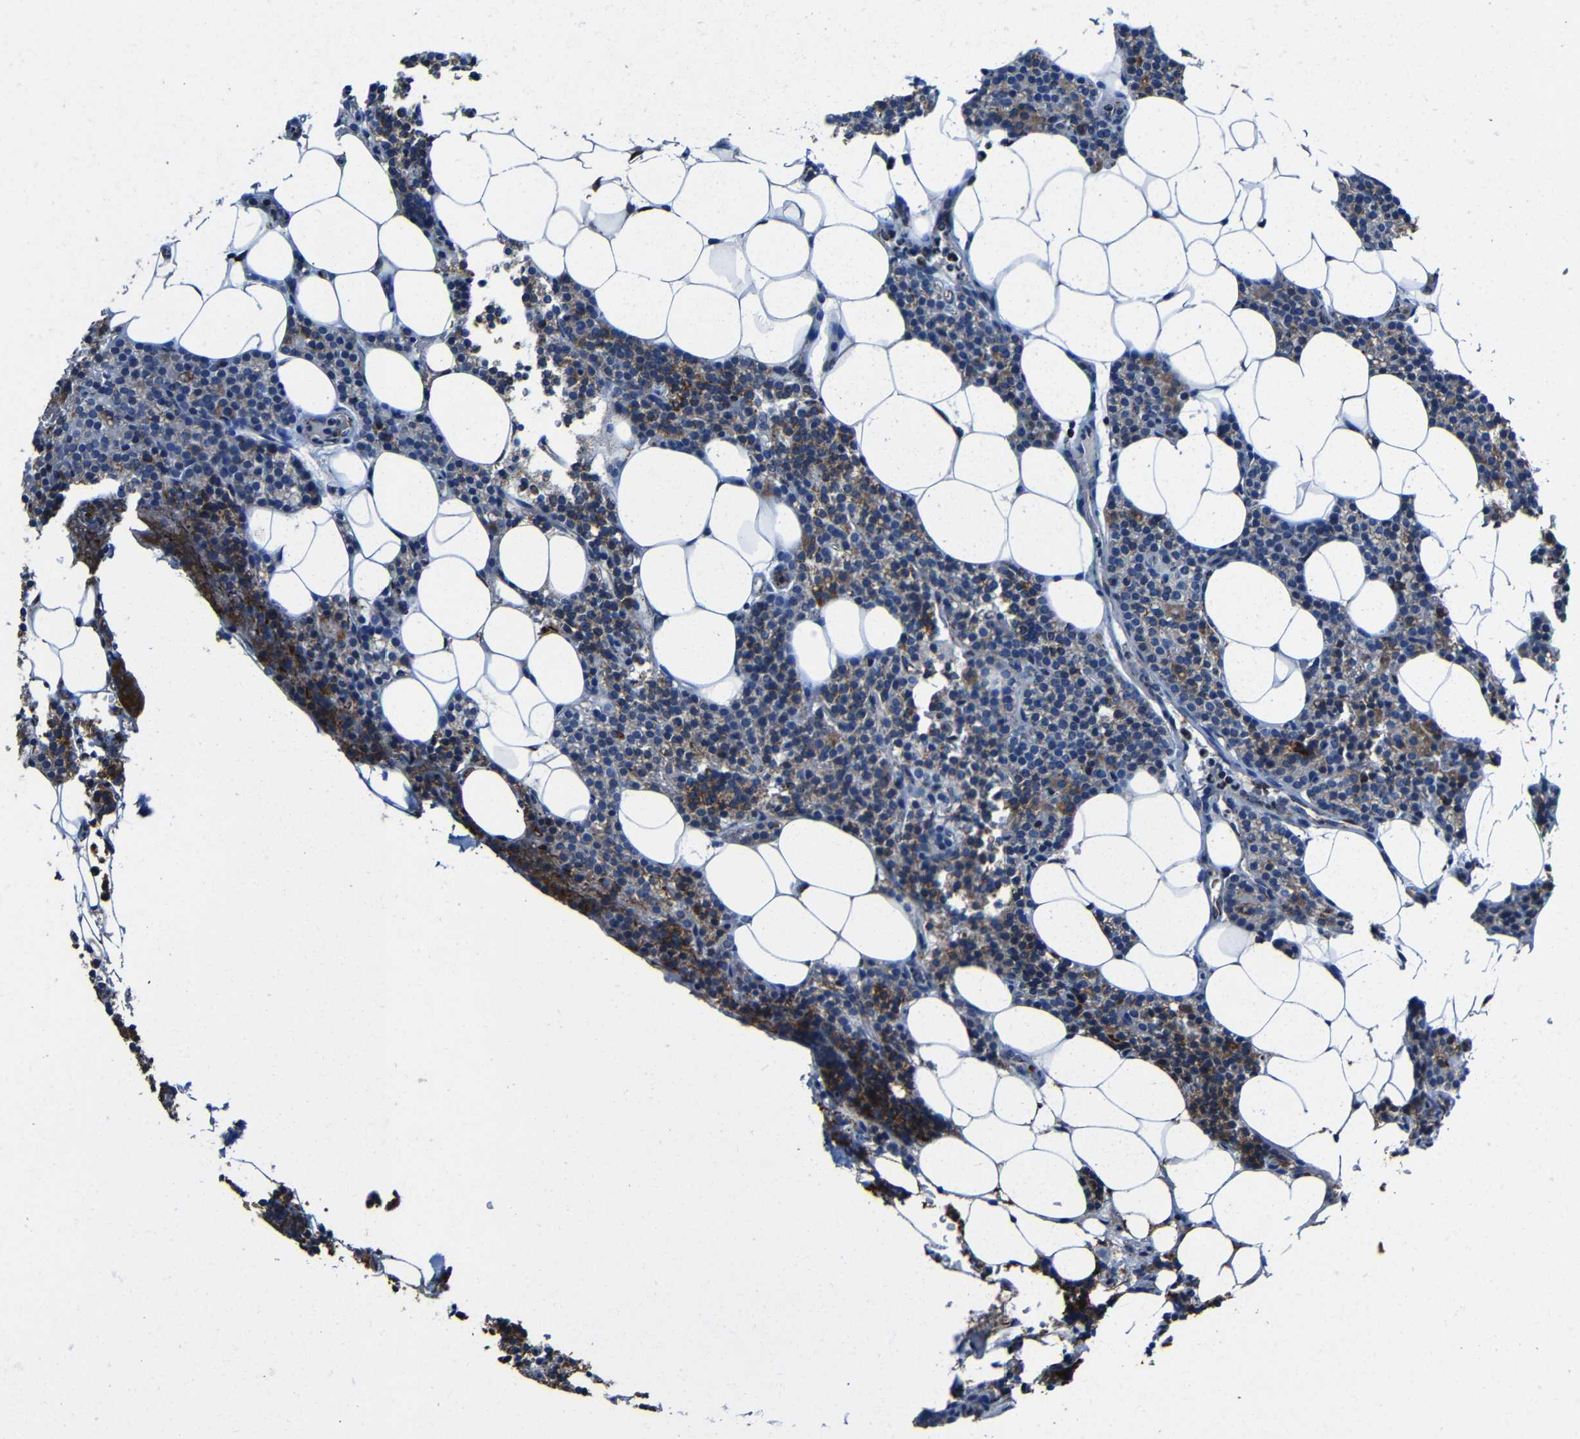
{"staining": {"intensity": "moderate", "quantity": "25%-75%", "location": "cytoplasmic/membranous"}, "tissue": "parathyroid gland", "cell_type": "Glandular cells", "image_type": "normal", "snomed": [{"axis": "morphology", "description": "Normal tissue, NOS"}, {"axis": "morphology", "description": "Adenoma, NOS"}, {"axis": "topography", "description": "Parathyroid gland"}], "caption": "IHC histopathology image of unremarkable human parathyroid gland stained for a protein (brown), which displays medium levels of moderate cytoplasmic/membranous positivity in about 25%-75% of glandular cells.", "gene": "CA5B", "patient": {"sex": "female", "age": 51}}